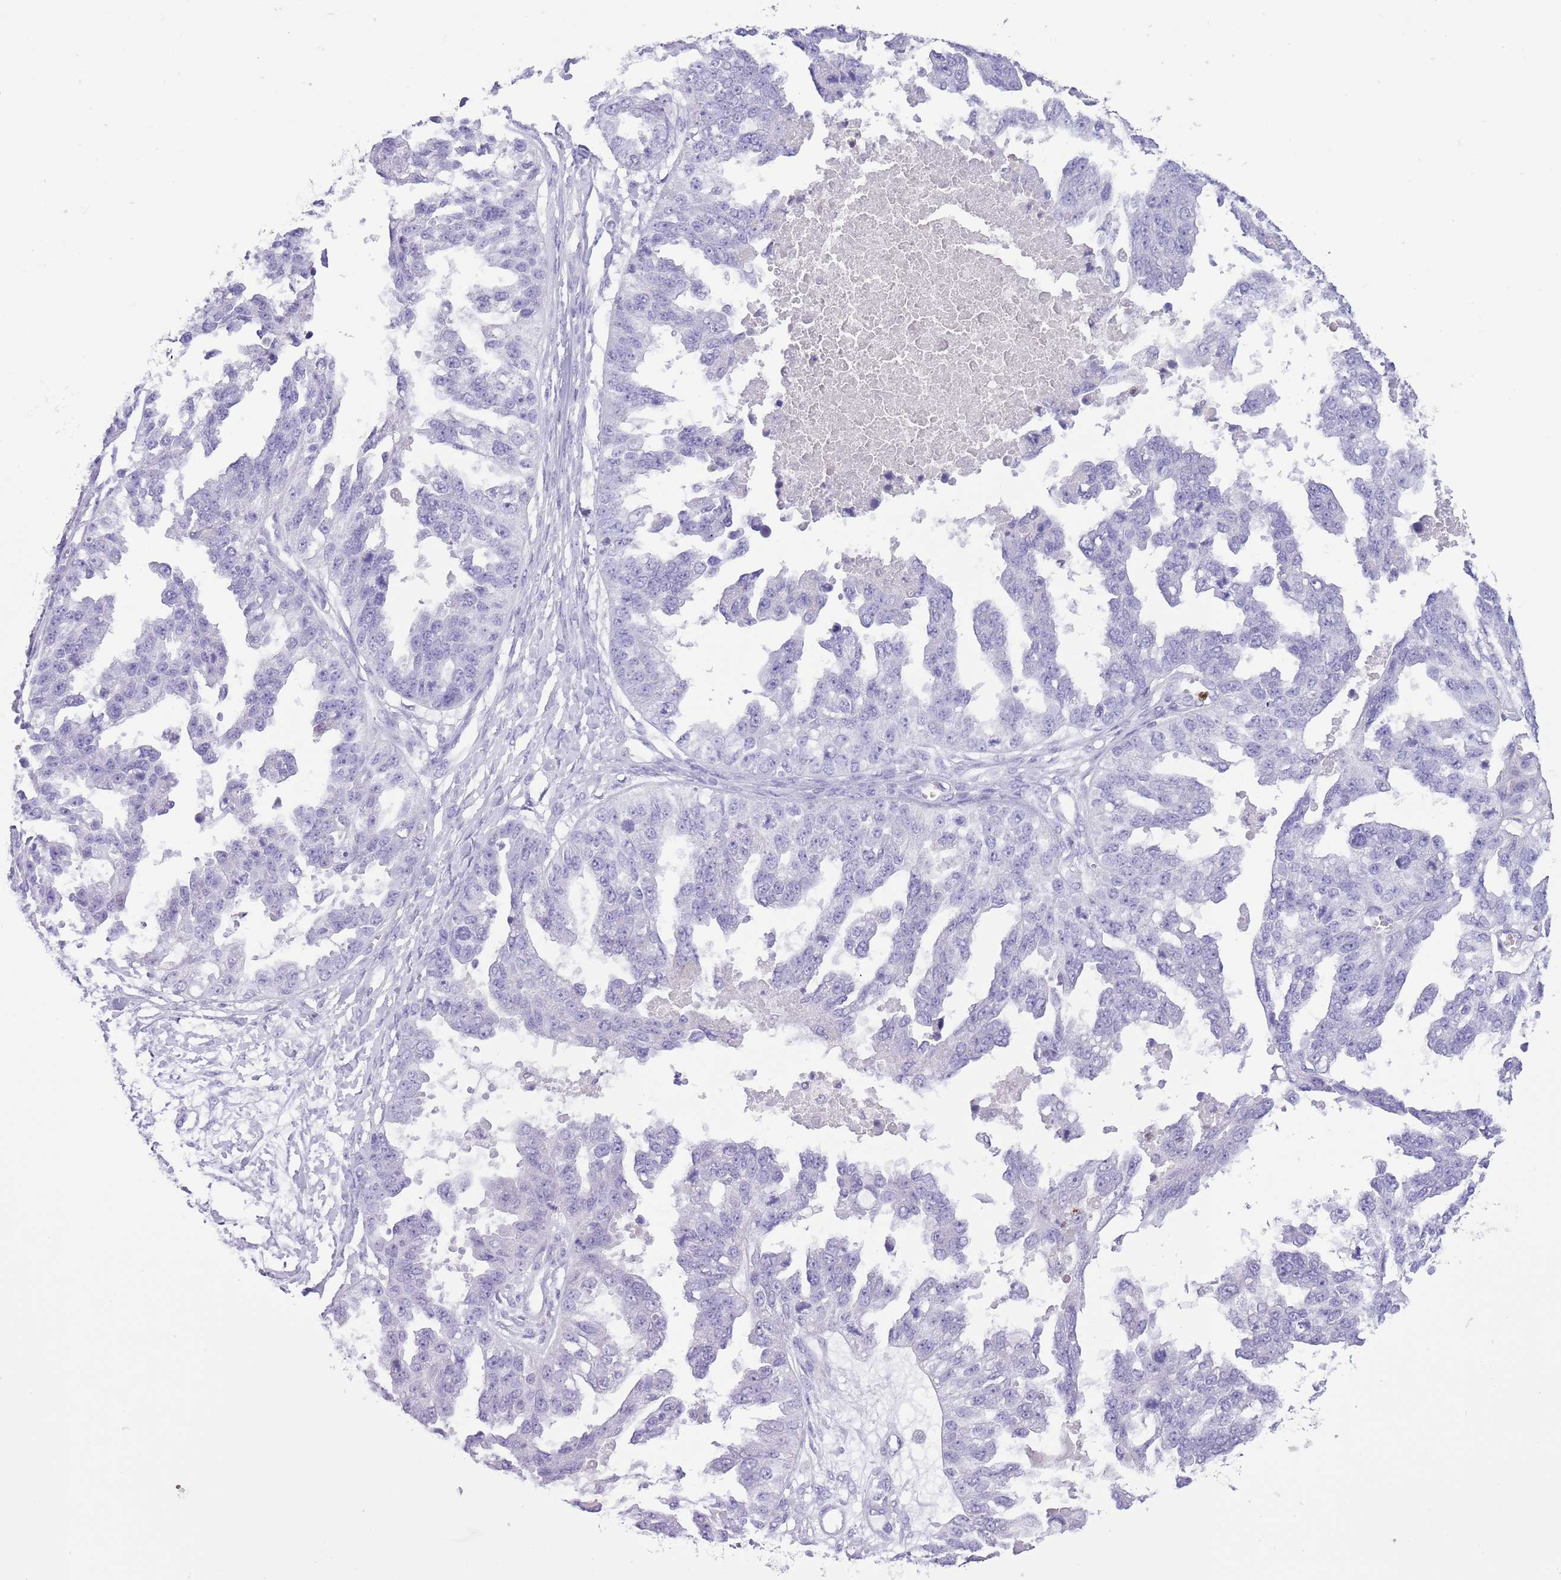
{"staining": {"intensity": "negative", "quantity": "none", "location": "none"}, "tissue": "ovarian cancer", "cell_type": "Tumor cells", "image_type": "cancer", "snomed": [{"axis": "morphology", "description": "Cystadenocarcinoma, serous, NOS"}, {"axis": "topography", "description": "Ovary"}], "caption": "A high-resolution micrograph shows immunohistochemistry (IHC) staining of ovarian cancer, which exhibits no significant expression in tumor cells.", "gene": "OR6M1", "patient": {"sex": "female", "age": 58}}